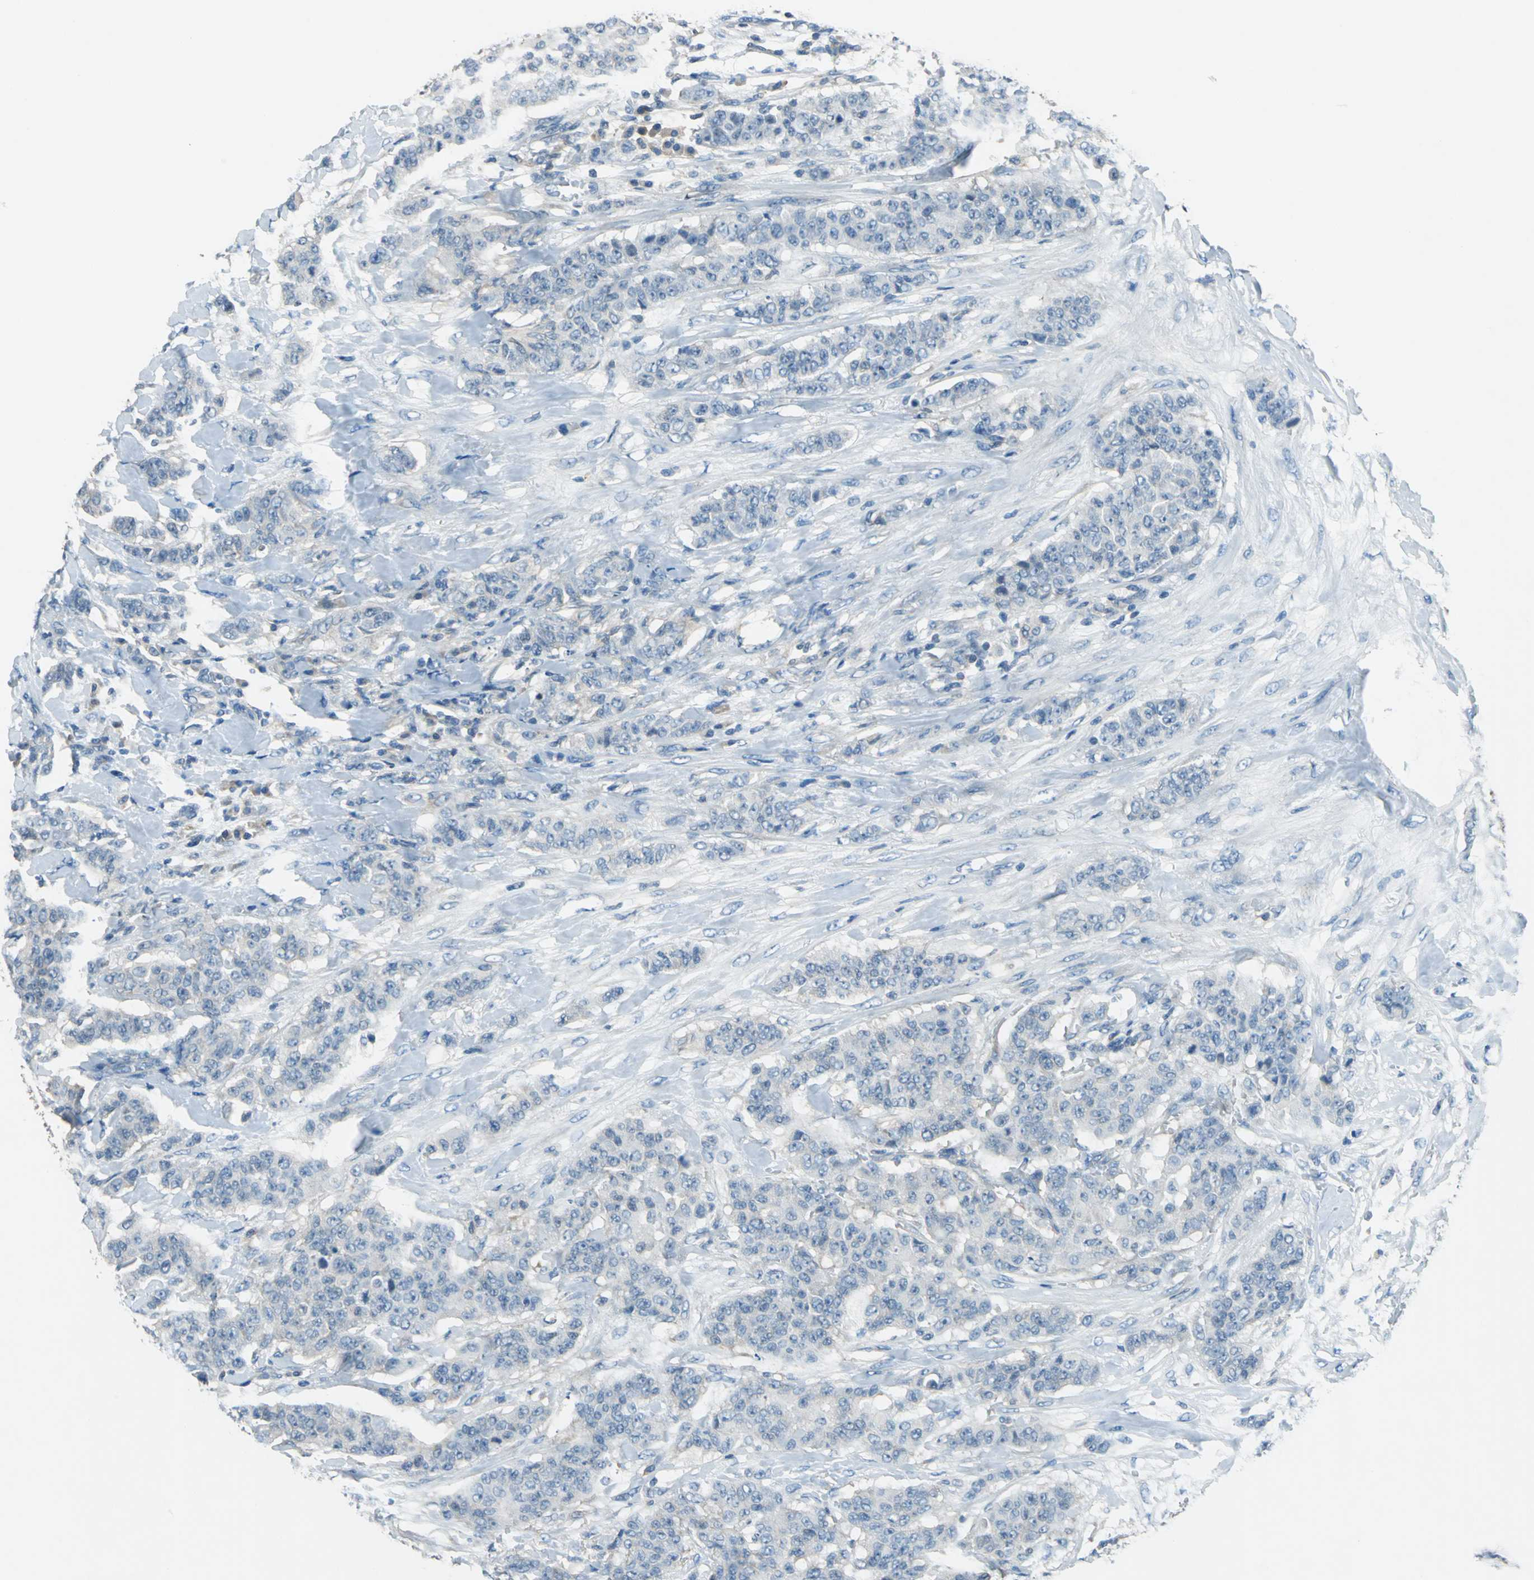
{"staining": {"intensity": "negative", "quantity": "none", "location": "none"}, "tissue": "breast cancer", "cell_type": "Tumor cells", "image_type": "cancer", "snomed": [{"axis": "morphology", "description": "Duct carcinoma"}, {"axis": "topography", "description": "Breast"}], "caption": "A high-resolution micrograph shows IHC staining of breast cancer, which demonstrates no significant expression in tumor cells.", "gene": "PRKCA", "patient": {"sex": "female", "age": 40}}